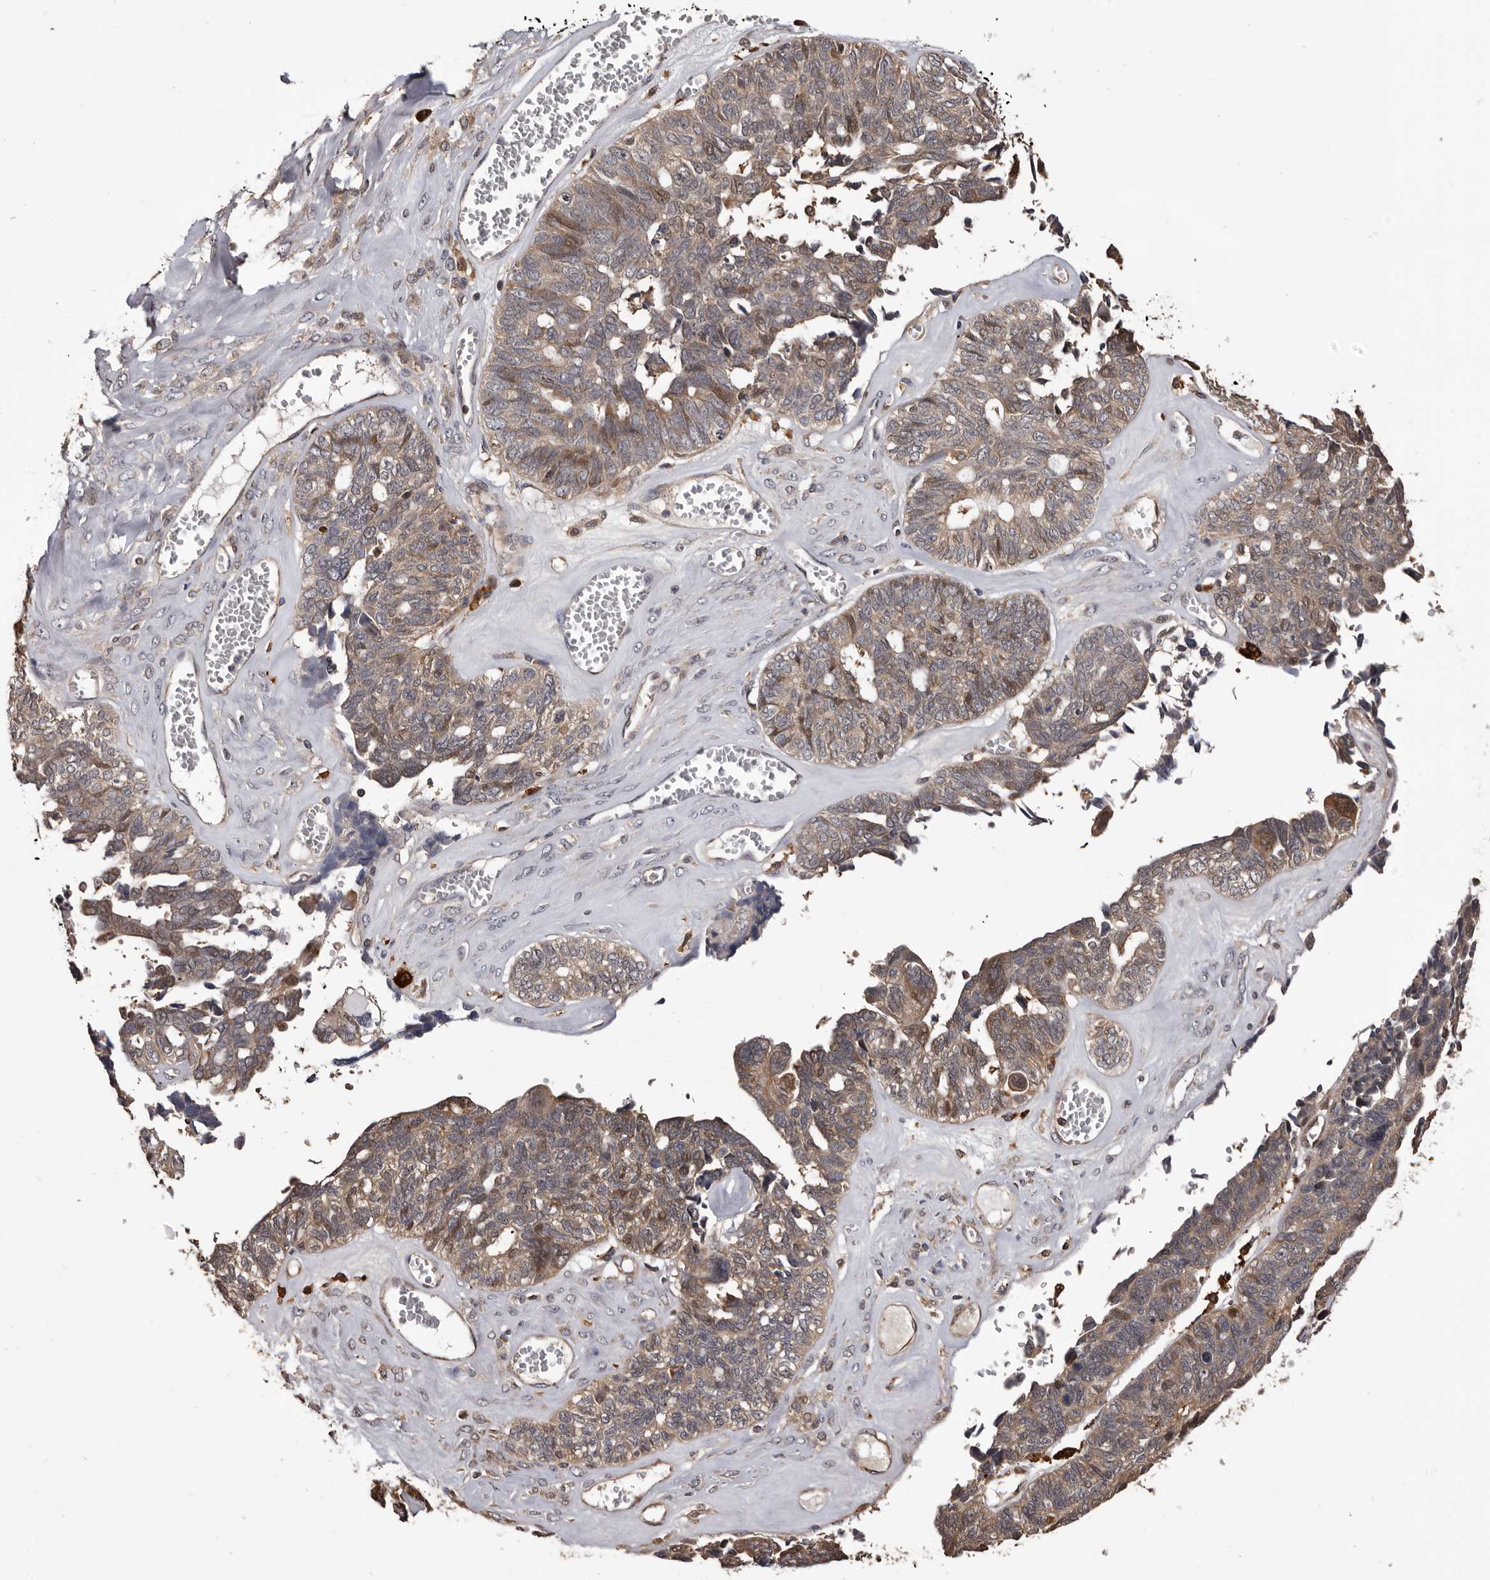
{"staining": {"intensity": "moderate", "quantity": "25%-75%", "location": "cytoplasmic/membranous,nuclear"}, "tissue": "ovarian cancer", "cell_type": "Tumor cells", "image_type": "cancer", "snomed": [{"axis": "morphology", "description": "Cystadenocarcinoma, serous, NOS"}, {"axis": "topography", "description": "Ovary"}], "caption": "Protein staining of serous cystadenocarcinoma (ovarian) tissue reveals moderate cytoplasmic/membranous and nuclear positivity in about 25%-75% of tumor cells. The staining was performed using DAB (3,3'-diaminobenzidine), with brown indicating positive protein expression. Nuclei are stained blue with hematoxylin.", "gene": "ADAMTS2", "patient": {"sex": "female", "age": 79}}